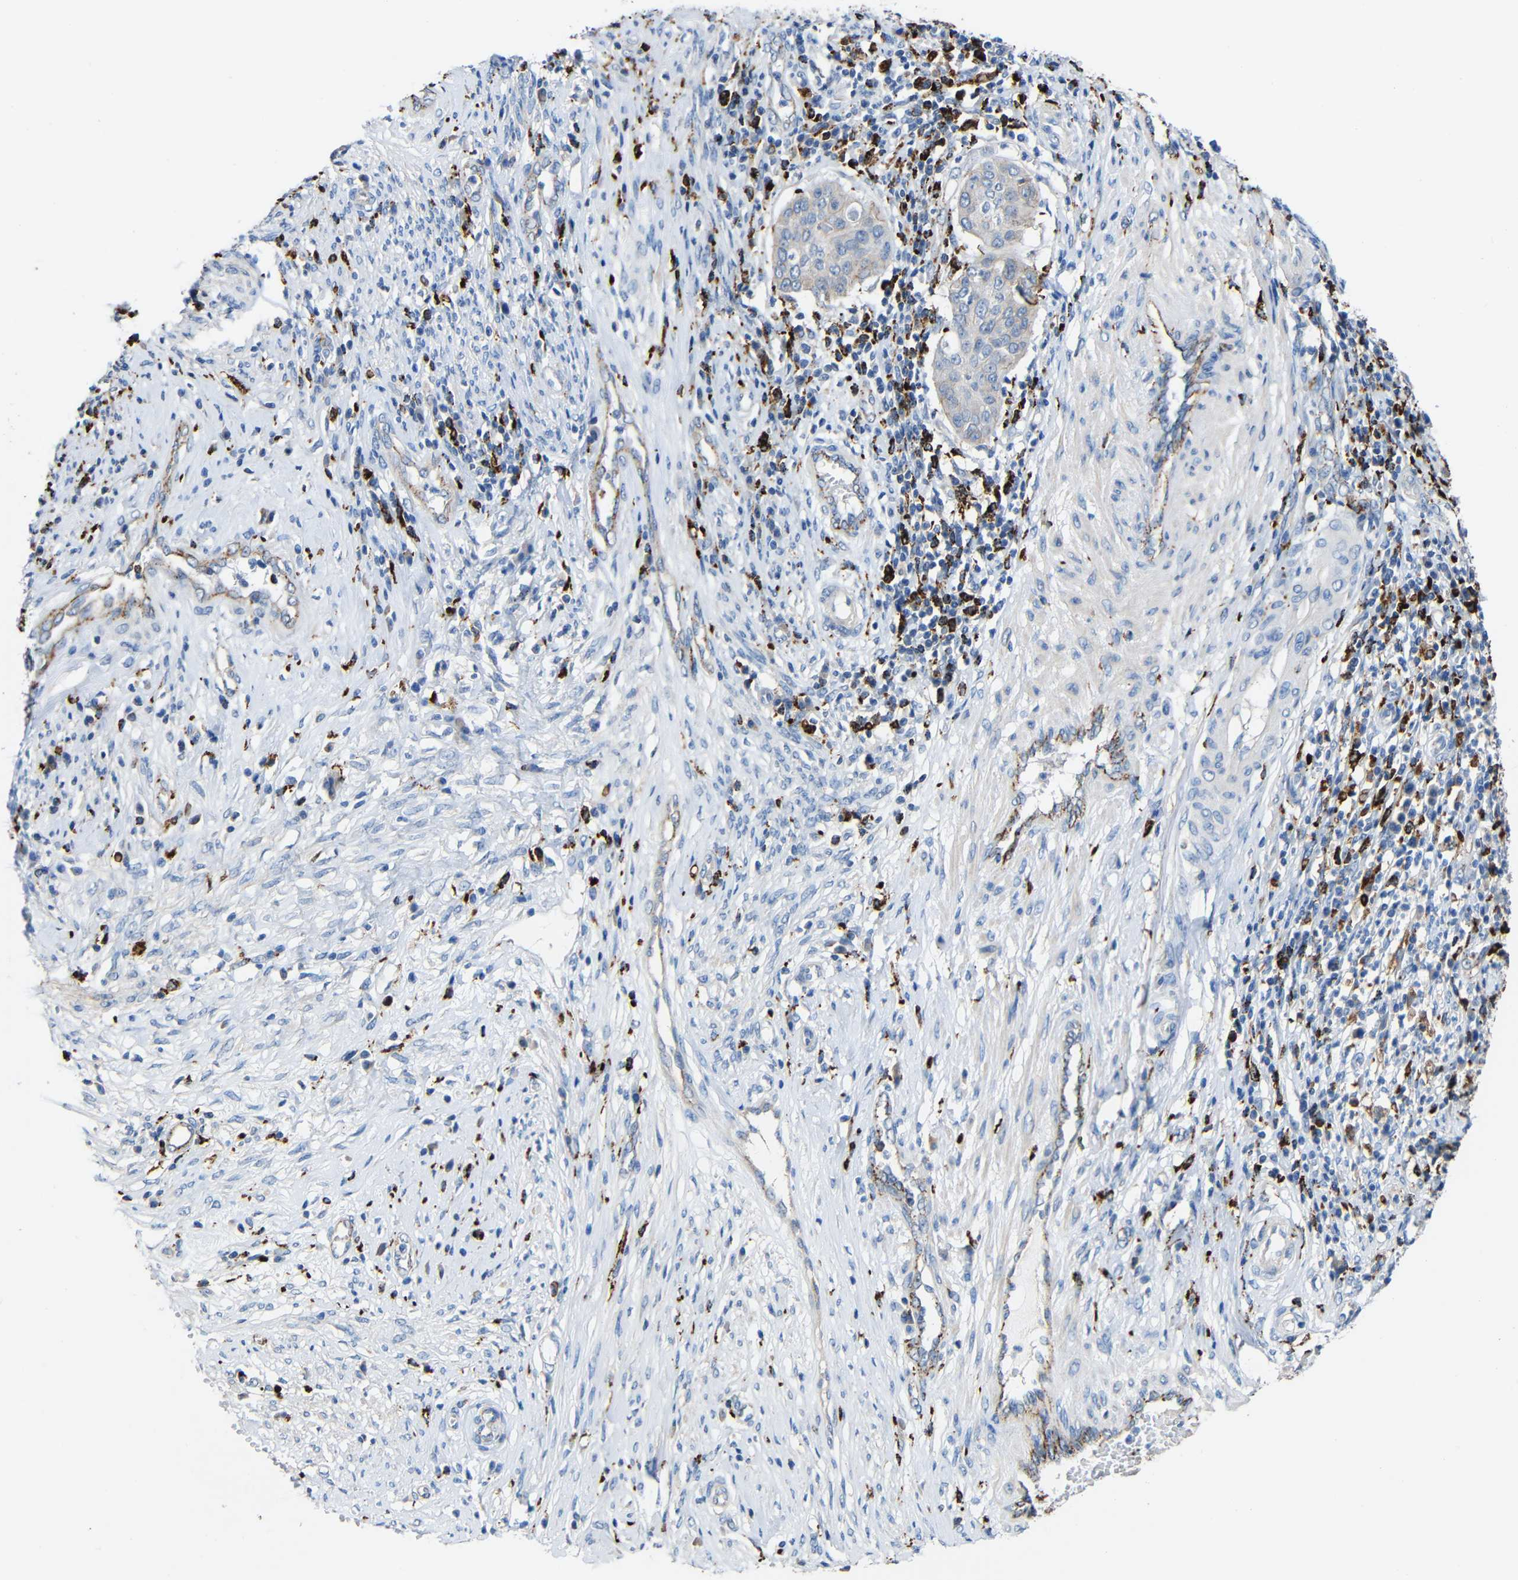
{"staining": {"intensity": "weak", "quantity": ">75%", "location": "cytoplasmic/membranous"}, "tissue": "cervical cancer", "cell_type": "Tumor cells", "image_type": "cancer", "snomed": [{"axis": "morphology", "description": "Normal tissue, NOS"}, {"axis": "morphology", "description": "Squamous cell carcinoma, NOS"}, {"axis": "topography", "description": "Cervix"}], "caption": "Brown immunohistochemical staining in cervical cancer (squamous cell carcinoma) displays weak cytoplasmic/membranous positivity in about >75% of tumor cells.", "gene": "HLA-DMA", "patient": {"sex": "female", "age": 39}}